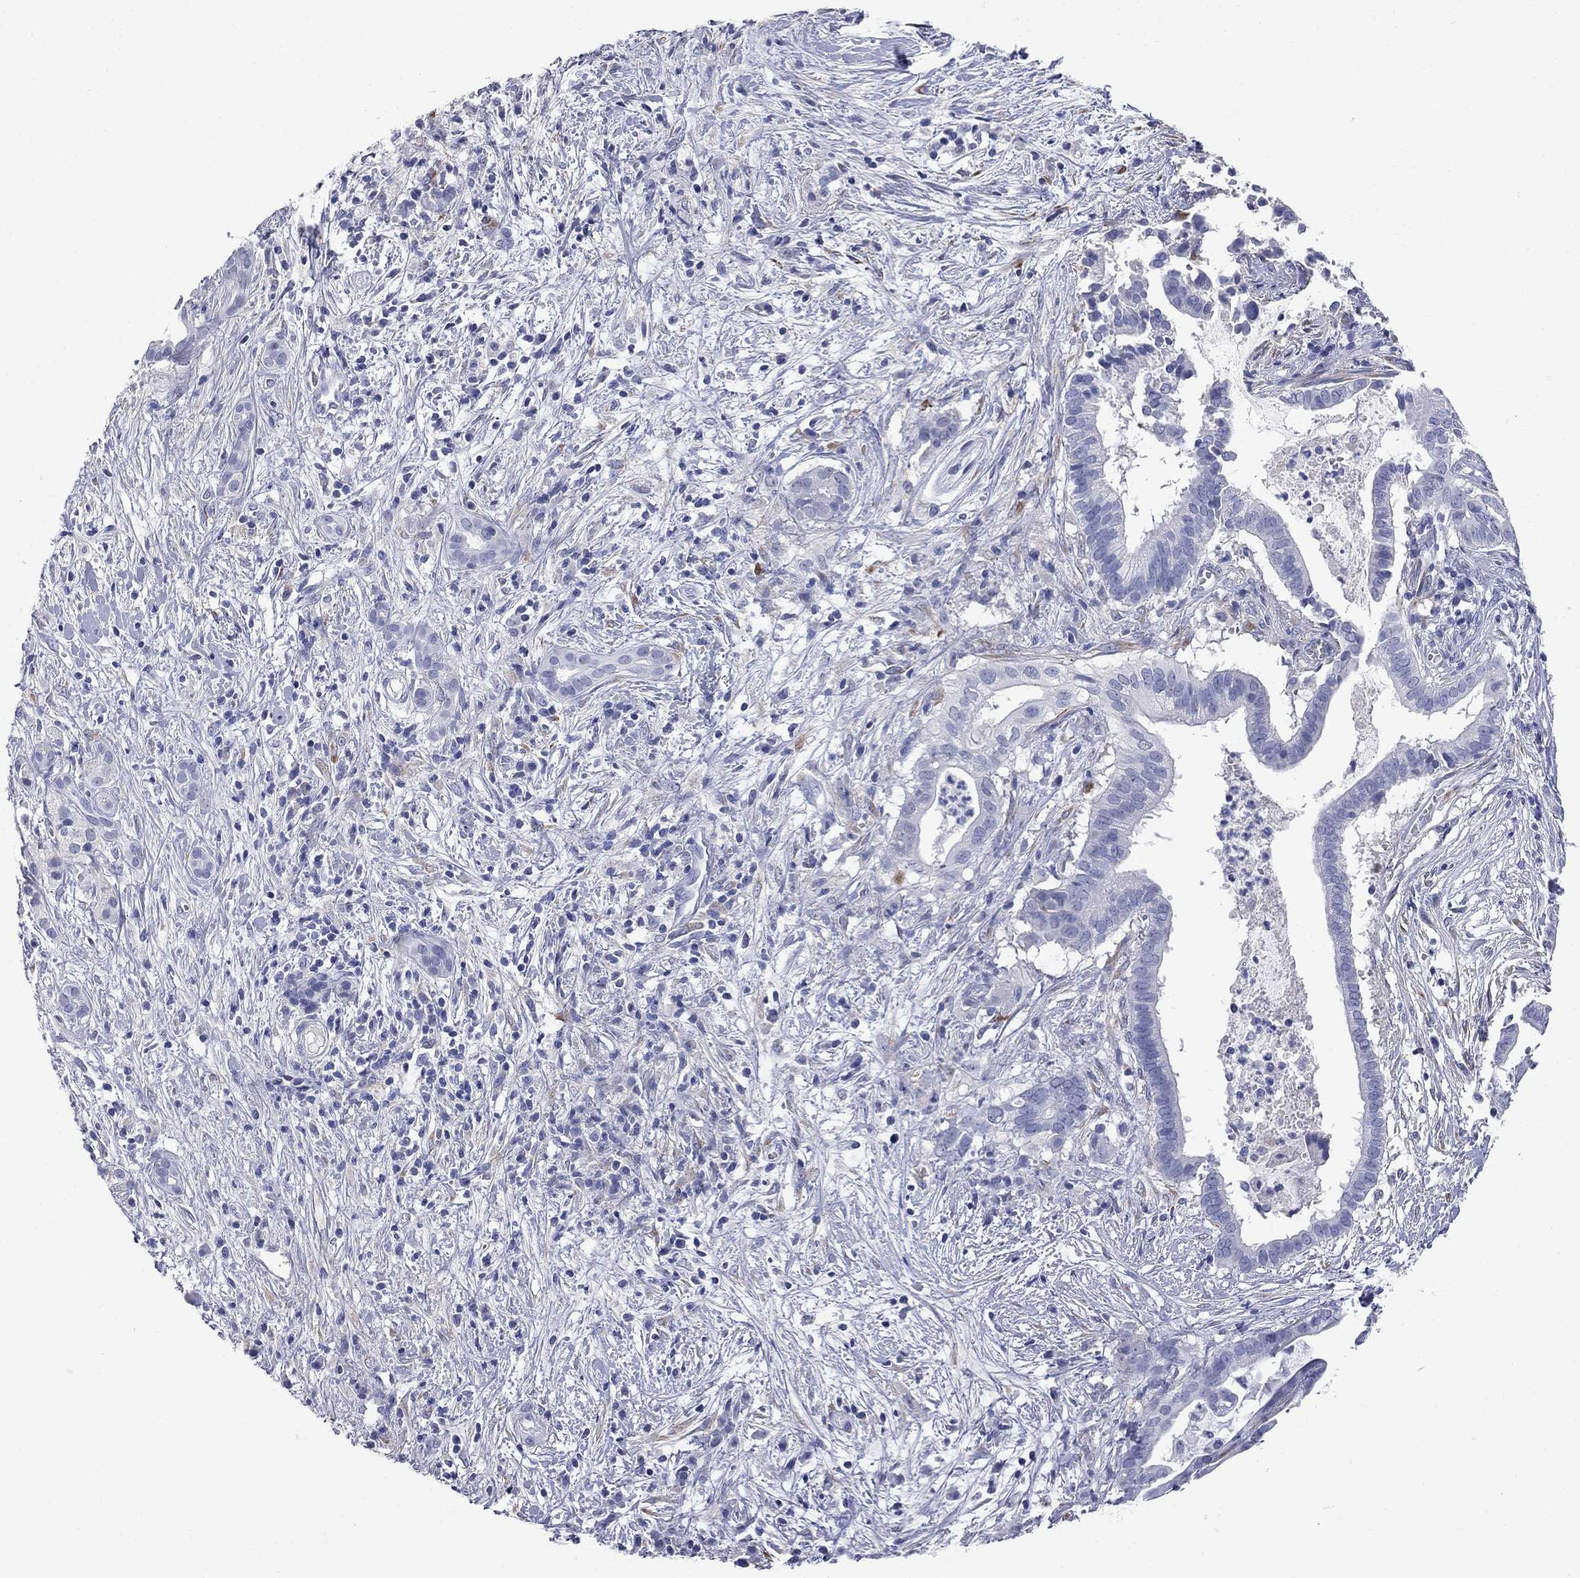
{"staining": {"intensity": "negative", "quantity": "none", "location": "none"}, "tissue": "pancreatic cancer", "cell_type": "Tumor cells", "image_type": "cancer", "snomed": [{"axis": "morphology", "description": "Adenocarcinoma, NOS"}, {"axis": "topography", "description": "Pancreas"}], "caption": "This is an IHC micrograph of human pancreatic cancer (adenocarcinoma). There is no expression in tumor cells.", "gene": "FAM221B", "patient": {"sex": "male", "age": 61}}